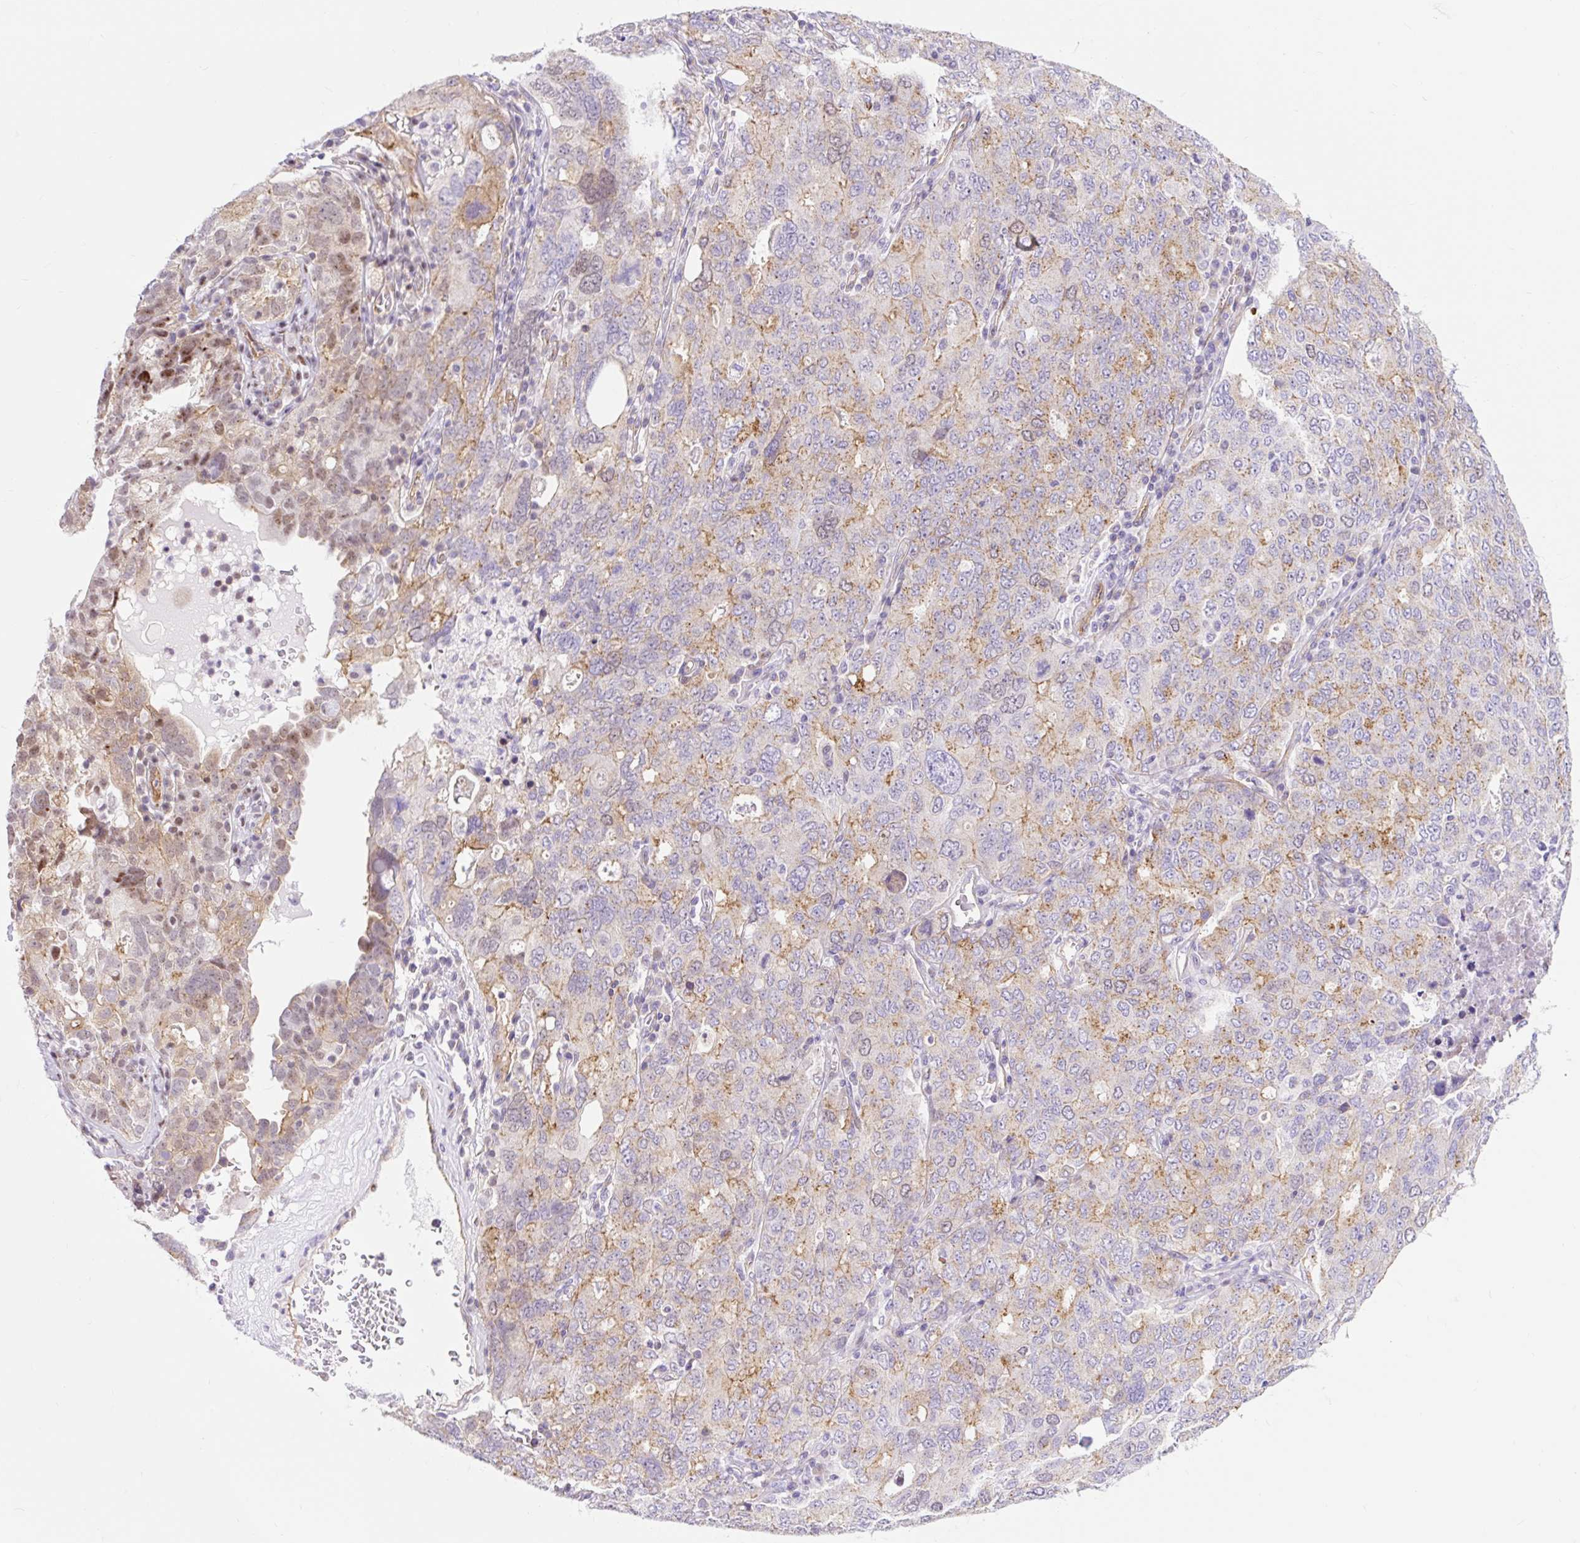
{"staining": {"intensity": "weak", "quantity": "<25%", "location": "cytoplasmic/membranous,nuclear"}, "tissue": "ovarian cancer", "cell_type": "Tumor cells", "image_type": "cancer", "snomed": [{"axis": "morphology", "description": "Carcinoma, endometroid"}, {"axis": "topography", "description": "Ovary"}], "caption": "An image of human ovarian endometroid carcinoma is negative for staining in tumor cells.", "gene": "HIP1R", "patient": {"sex": "female", "age": 62}}